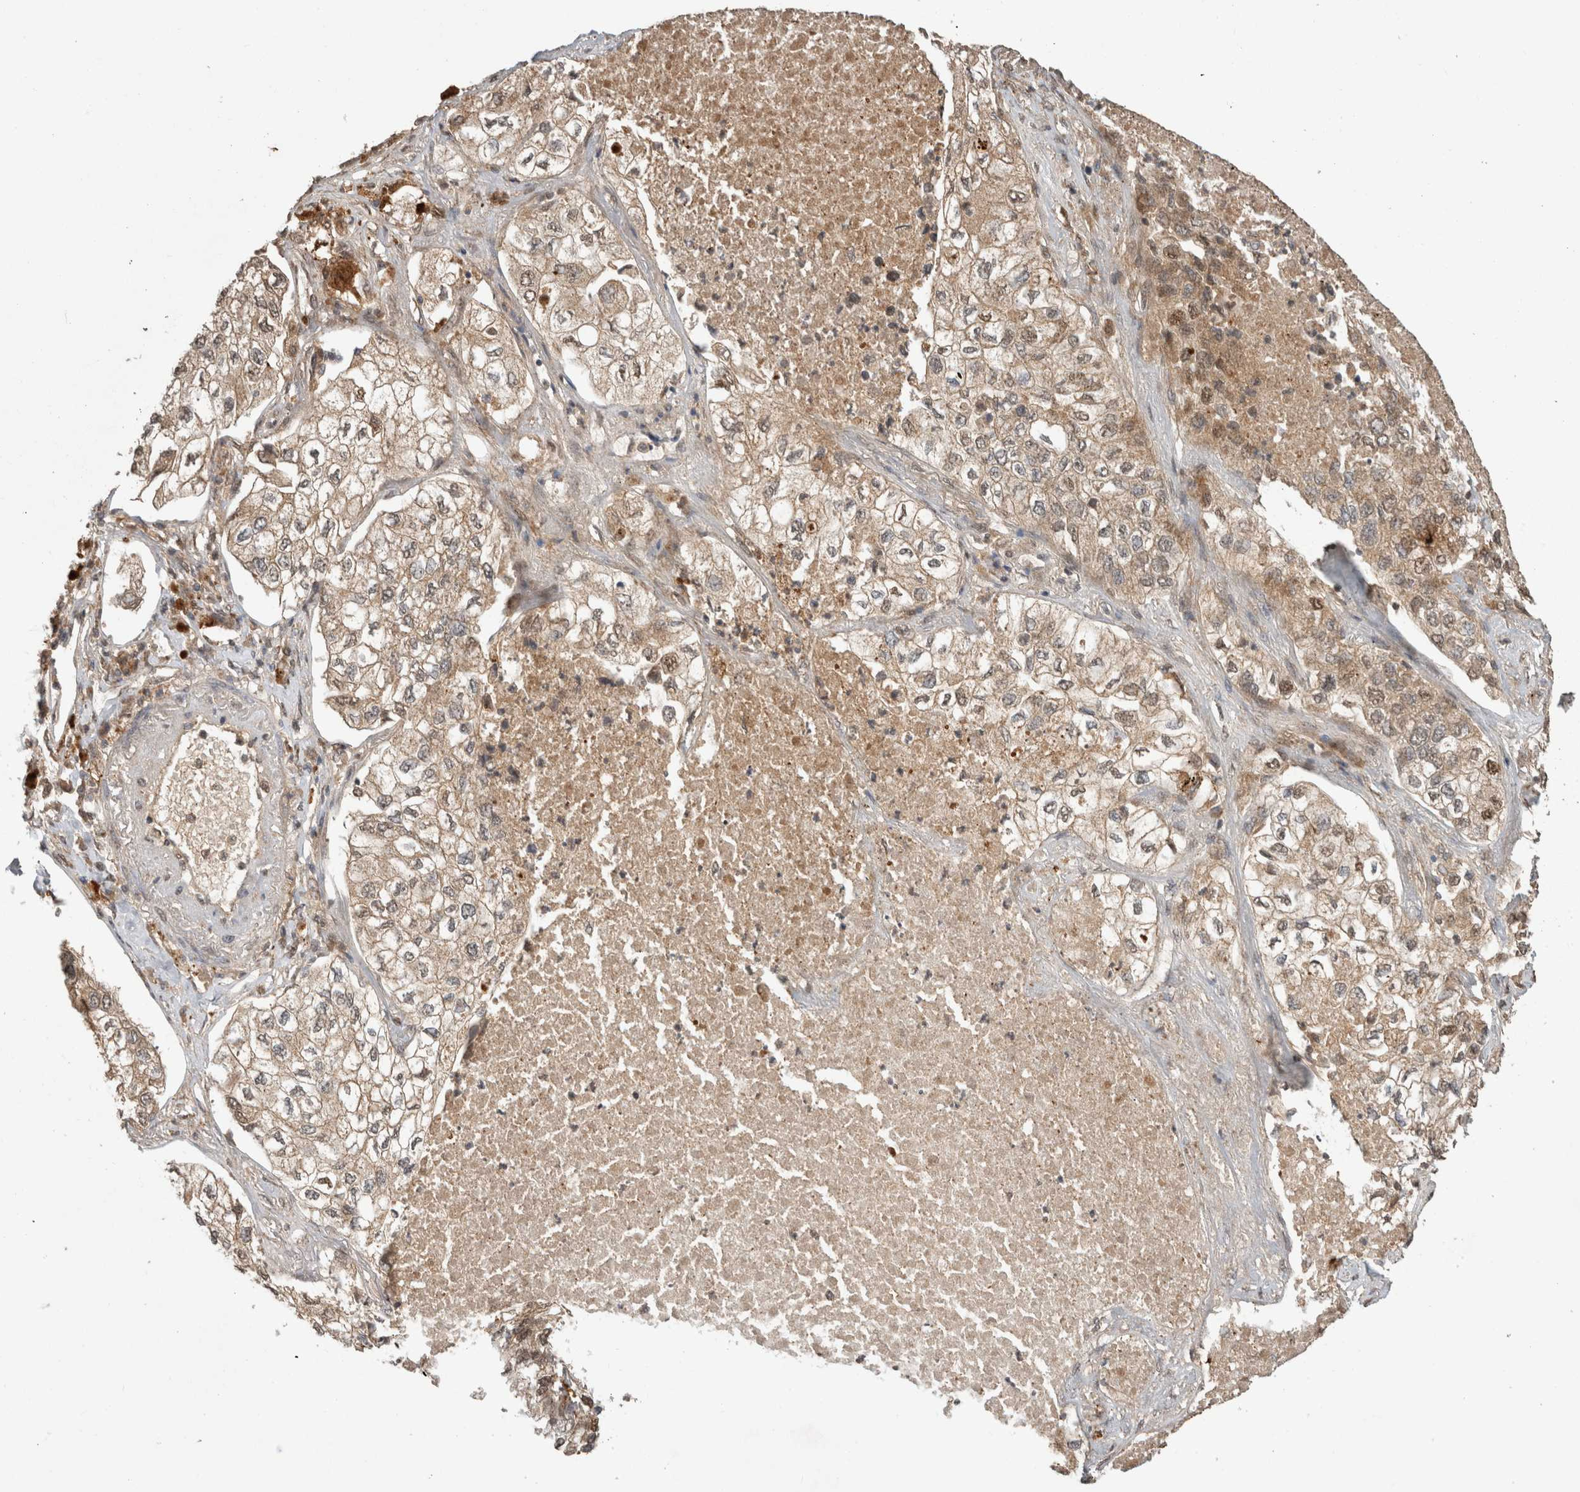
{"staining": {"intensity": "moderate", "quantity": ">75%", "location": "cytoplasmic/membranous"}, "tissue": "lung cancer", "cell_type": "Tumor cells", "image_type": "cancer", "snomed": [{"axis": "morphology", "description": "Adenocarcinoma, NOS"}, {"axis": "topography", "description": "Lung"}], "caption": "Moderate cytoplasmic/membranous staining for a protein is appreciated in approximately >75% of tumor cells of adenocarcinoma (lung) using IHC.", "gene": "FAM3A", "patient": {"sex": "male", "age": 63}}